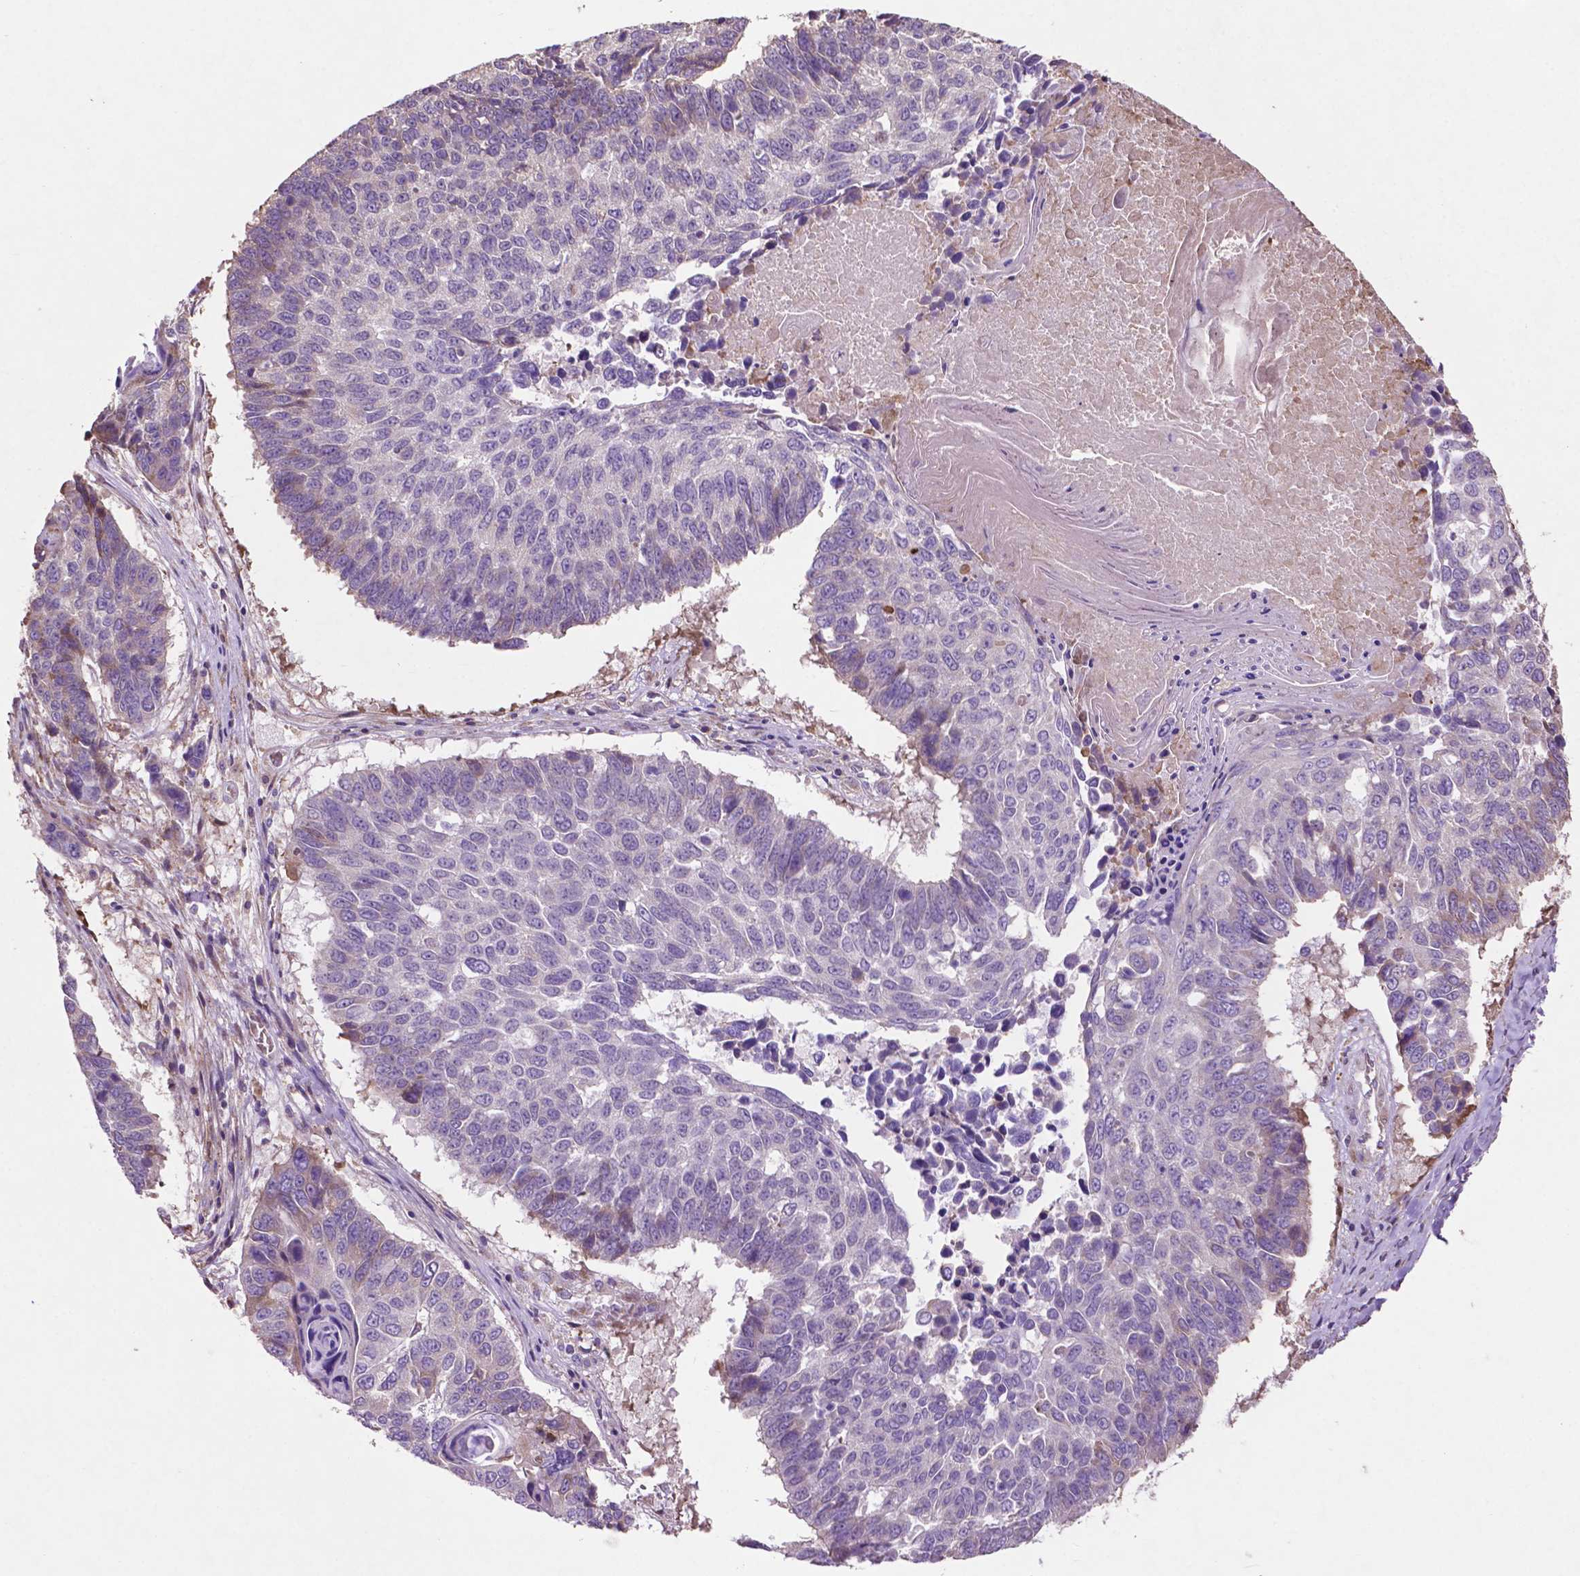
{"staining": {"intensity": "negative", "quantity": "none", "location": "none"}, "tissue": "lung cancer", "cell_type": "Tumor cells", "image_type": "cancer", "snomed": [{"axis": "morphology", "description": "Squamous cell carcinoma, NOS"}, {"axis": "topography", "description": "Lung"}], "caption": "The immunohistochemistry (IHC) photomicrograph has no significant expression in tumor cells of lung squamous cell carcinoma tissue. (Stains: DAB (3,3'-diaminobenzidine) immunohistochemistry (IHC) with hematoxylin counter stain, Microscopy: brightfield microscopy at high magnification).", "gene": "MBTPS1", "patient": {"sex": "male", "age": 73}}